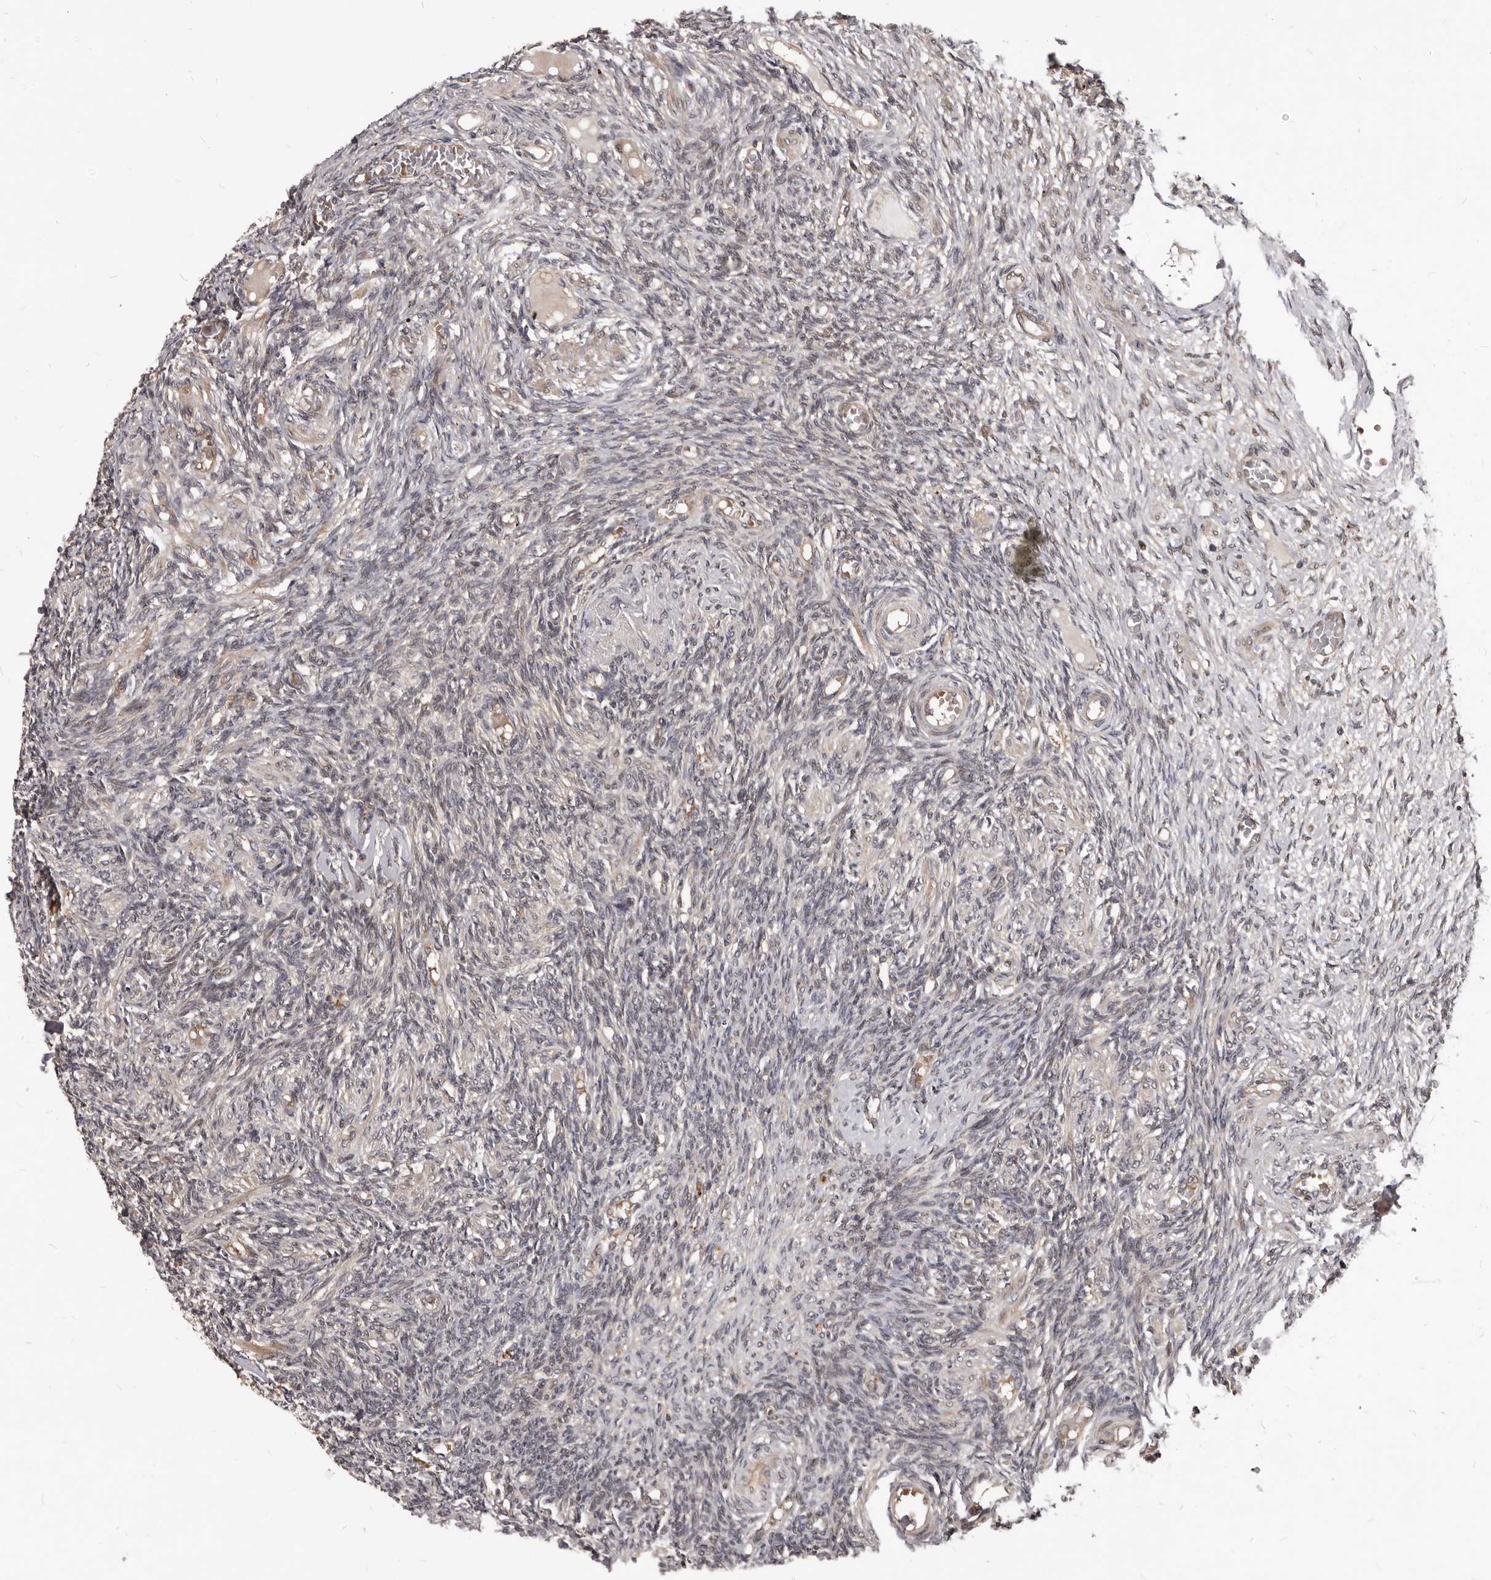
{"staining": {"intensity": "weak", "quantity": "<25%", "location": "nuclear"}, "tissue": "ovary", "cell_type": "Ovarian stroma cells", "image_type": "normal", "snomed": [{"axis": "morphology", "description": "Normal tissue, NOS"}, {"axis": "topography", "description": "Ovary"}], "caption": "Immunohistochemistry of benign ovary exhibits no positivity in ovarian stroma cells.", "gene": "GABPB2", "patient": {"sex": "female", "age": 27}}